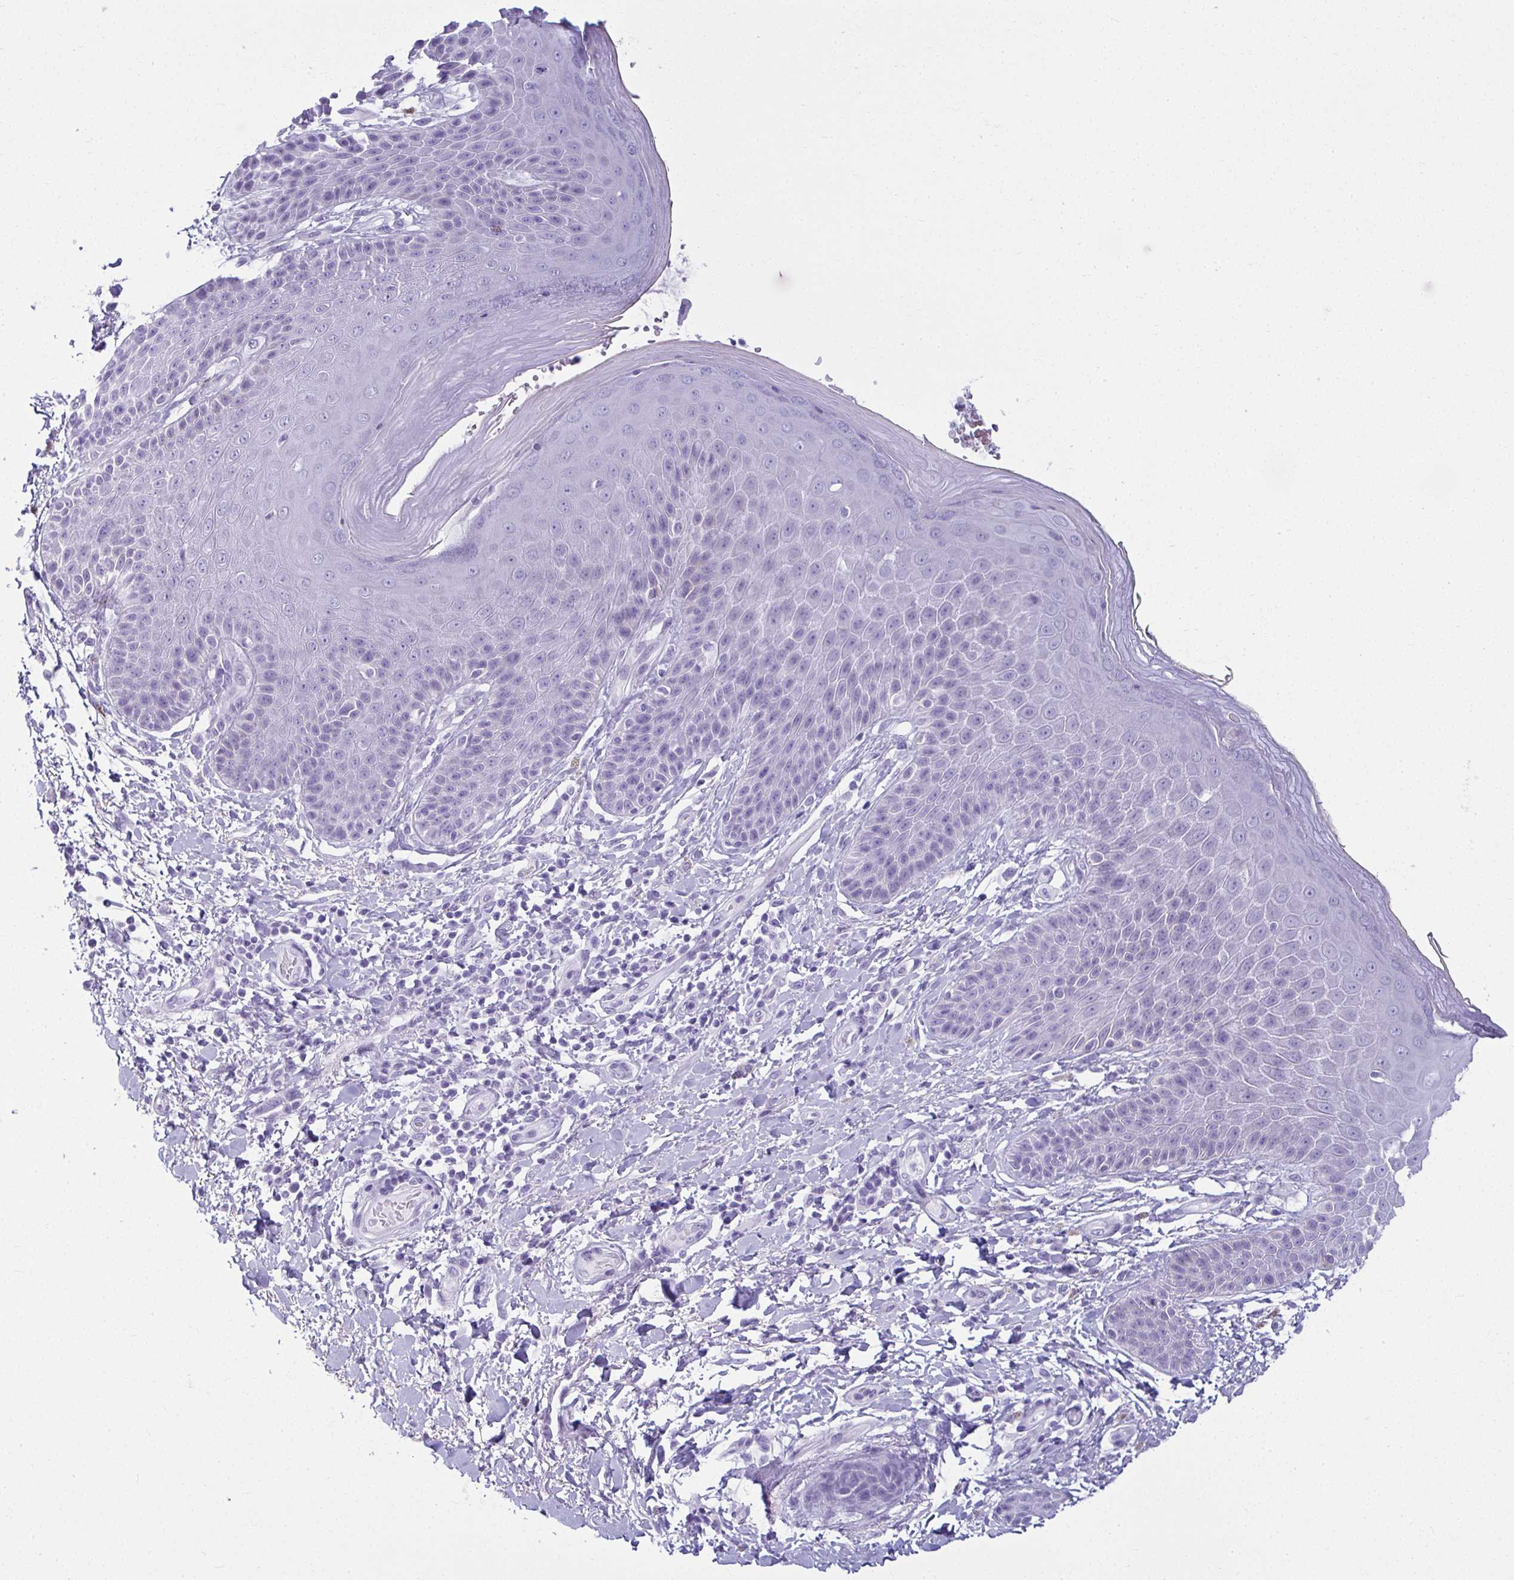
{"staining": {"intensity": "negative", "quantity": "none", "location": "none"}, "tissue": "skin", "cell_type": "Epidermal cells", "image_type": "normal", "snomed": [{"axis": "morphology", "description": "Normal tissue, NOS"}, {"axis": "topography", "description": "Anal"}, {"axis": "topography", "description": "Peripheral nerve tissue"}], "caption": "High power microscopy micrograph of an immunohistochemistry (IHC) micrograph of benign skin, revealing no significant positivity in epidermal cells.", "gene": "CLGN", "patient": {"sex": "male", "age": 51}}